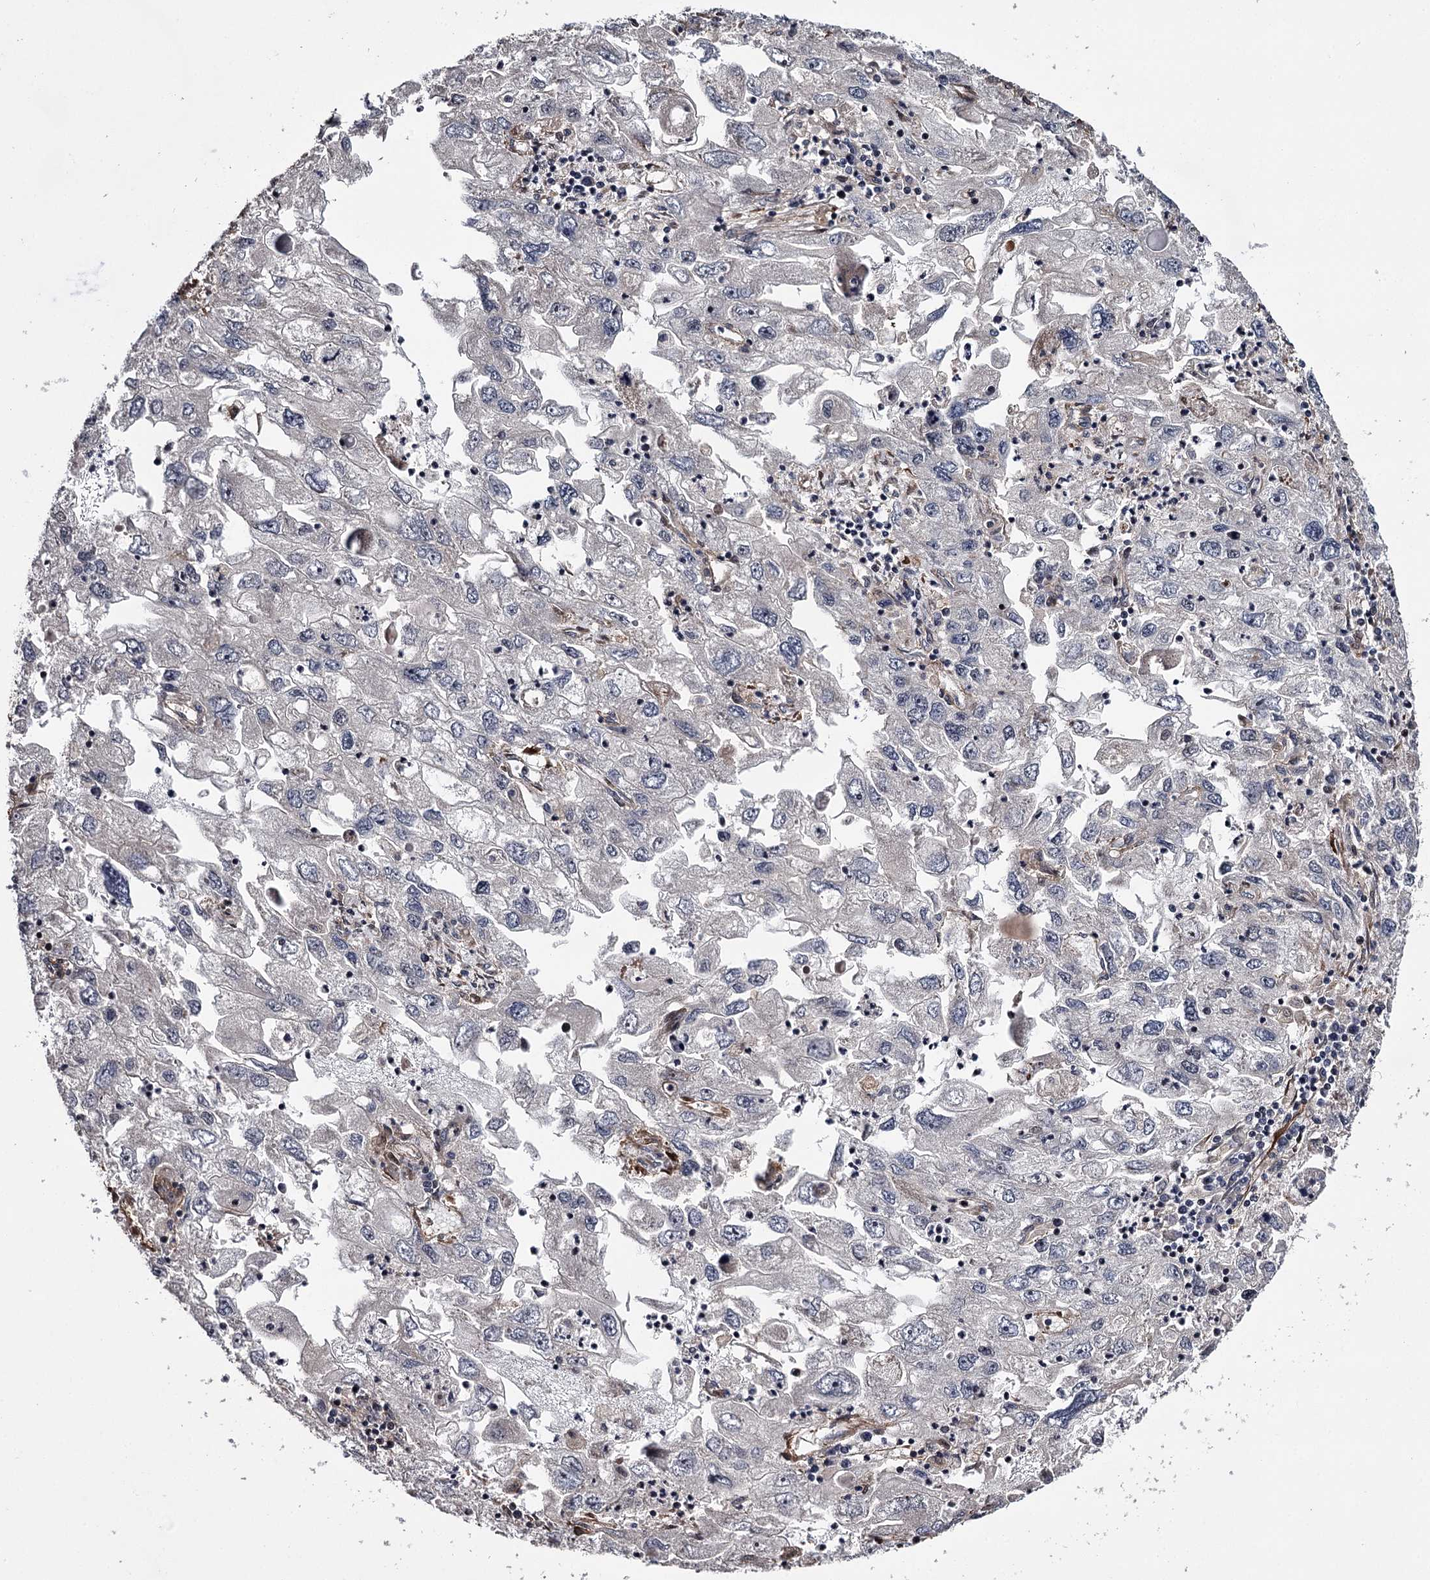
{"staining": {"intensity": "weak", "quantity": "<25%", "location": "cytoplasmic/membranous"}, "tissue": "endometrial cancer", "cell_type": "Tumor cells", "image_type": "cancer", "snomed": [{"axis": "morphology", "description": "Adenocarcinoma, NOS"}, {"axis": "topography", "description": "Endometrium"}], "caption": "Photomicrograph shows no significant protein positivity in tumor cells of endometrial adenocarcinoma.", "gene": "TTC33", "patient": {"sex": "female", "age": 49}}